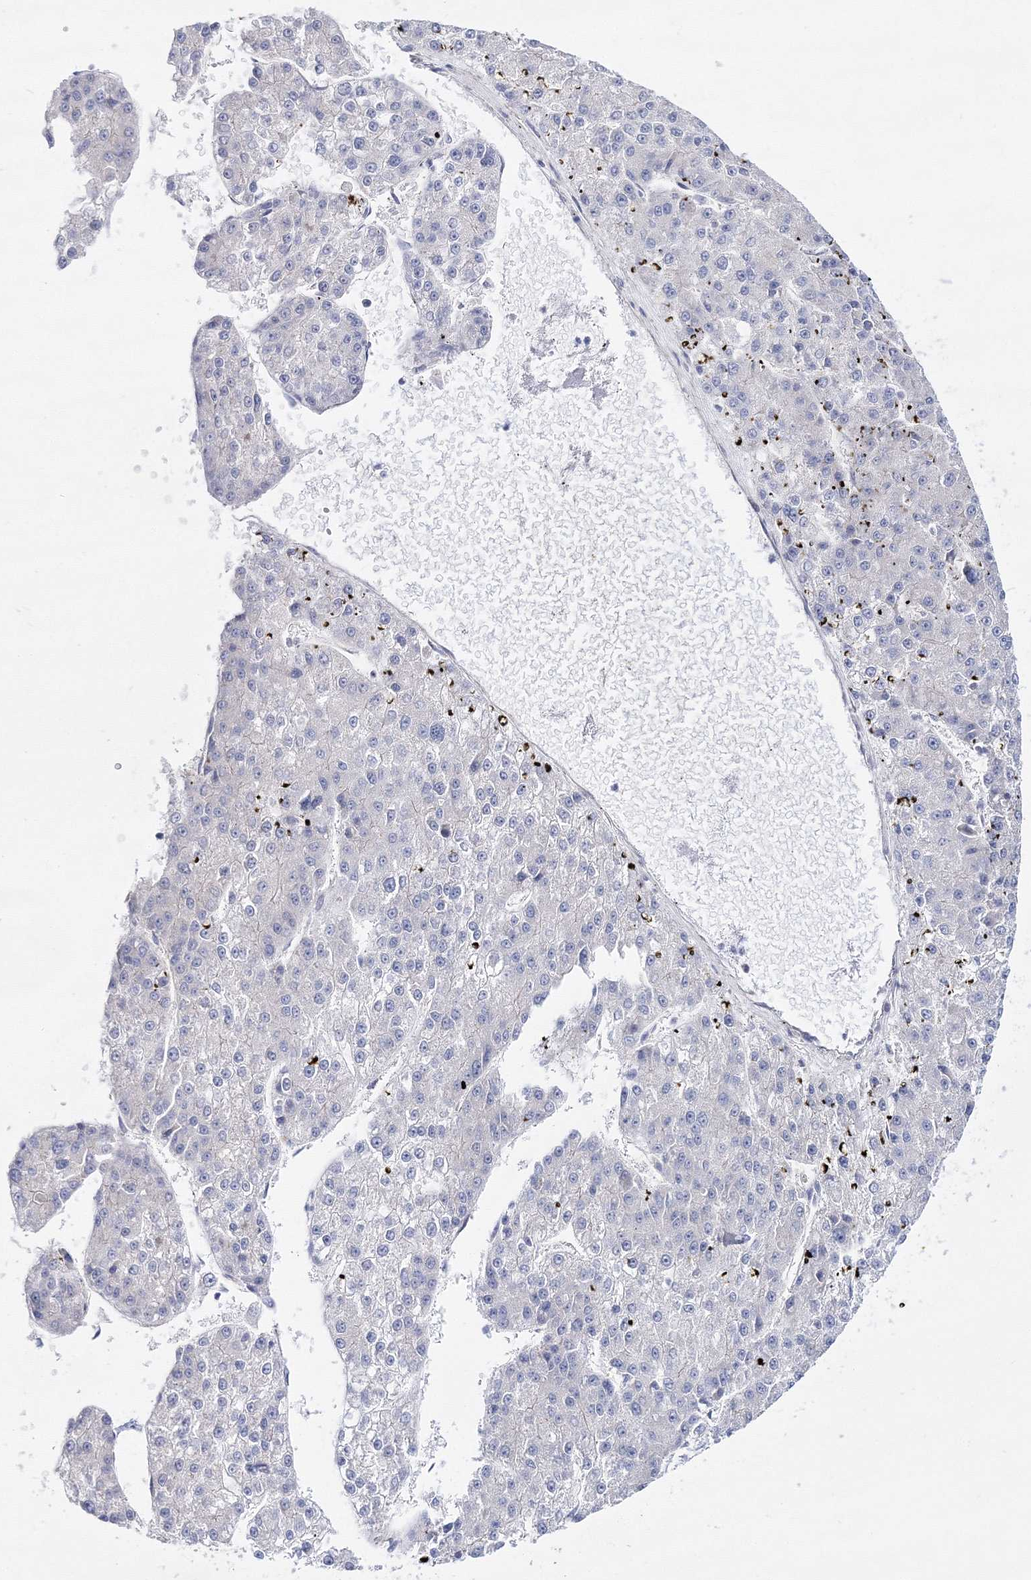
{"staining": {"intensity": "negative", "quantity": "none", "location": "none"}, "tissue": "liver cancer", "cell_type": "Tumor cells", "image_type": "cancer", "snomed": [{"axis": "morphology", "description": "Carcinoma, Hepatocellular, NOS"}, {"axis": "topography", "description": "Liver"}], "caption": "Immunohistochemical staining of human liver hepatocellular carcinoma displays no significant staining in tumor cells. (DAB (3,3'-diaminobenzidine) IHC visualized using brightfield microscopy, high magnification).", "gene": "ARHGAP32", "patient": {"sex": "female", "age": 73}}